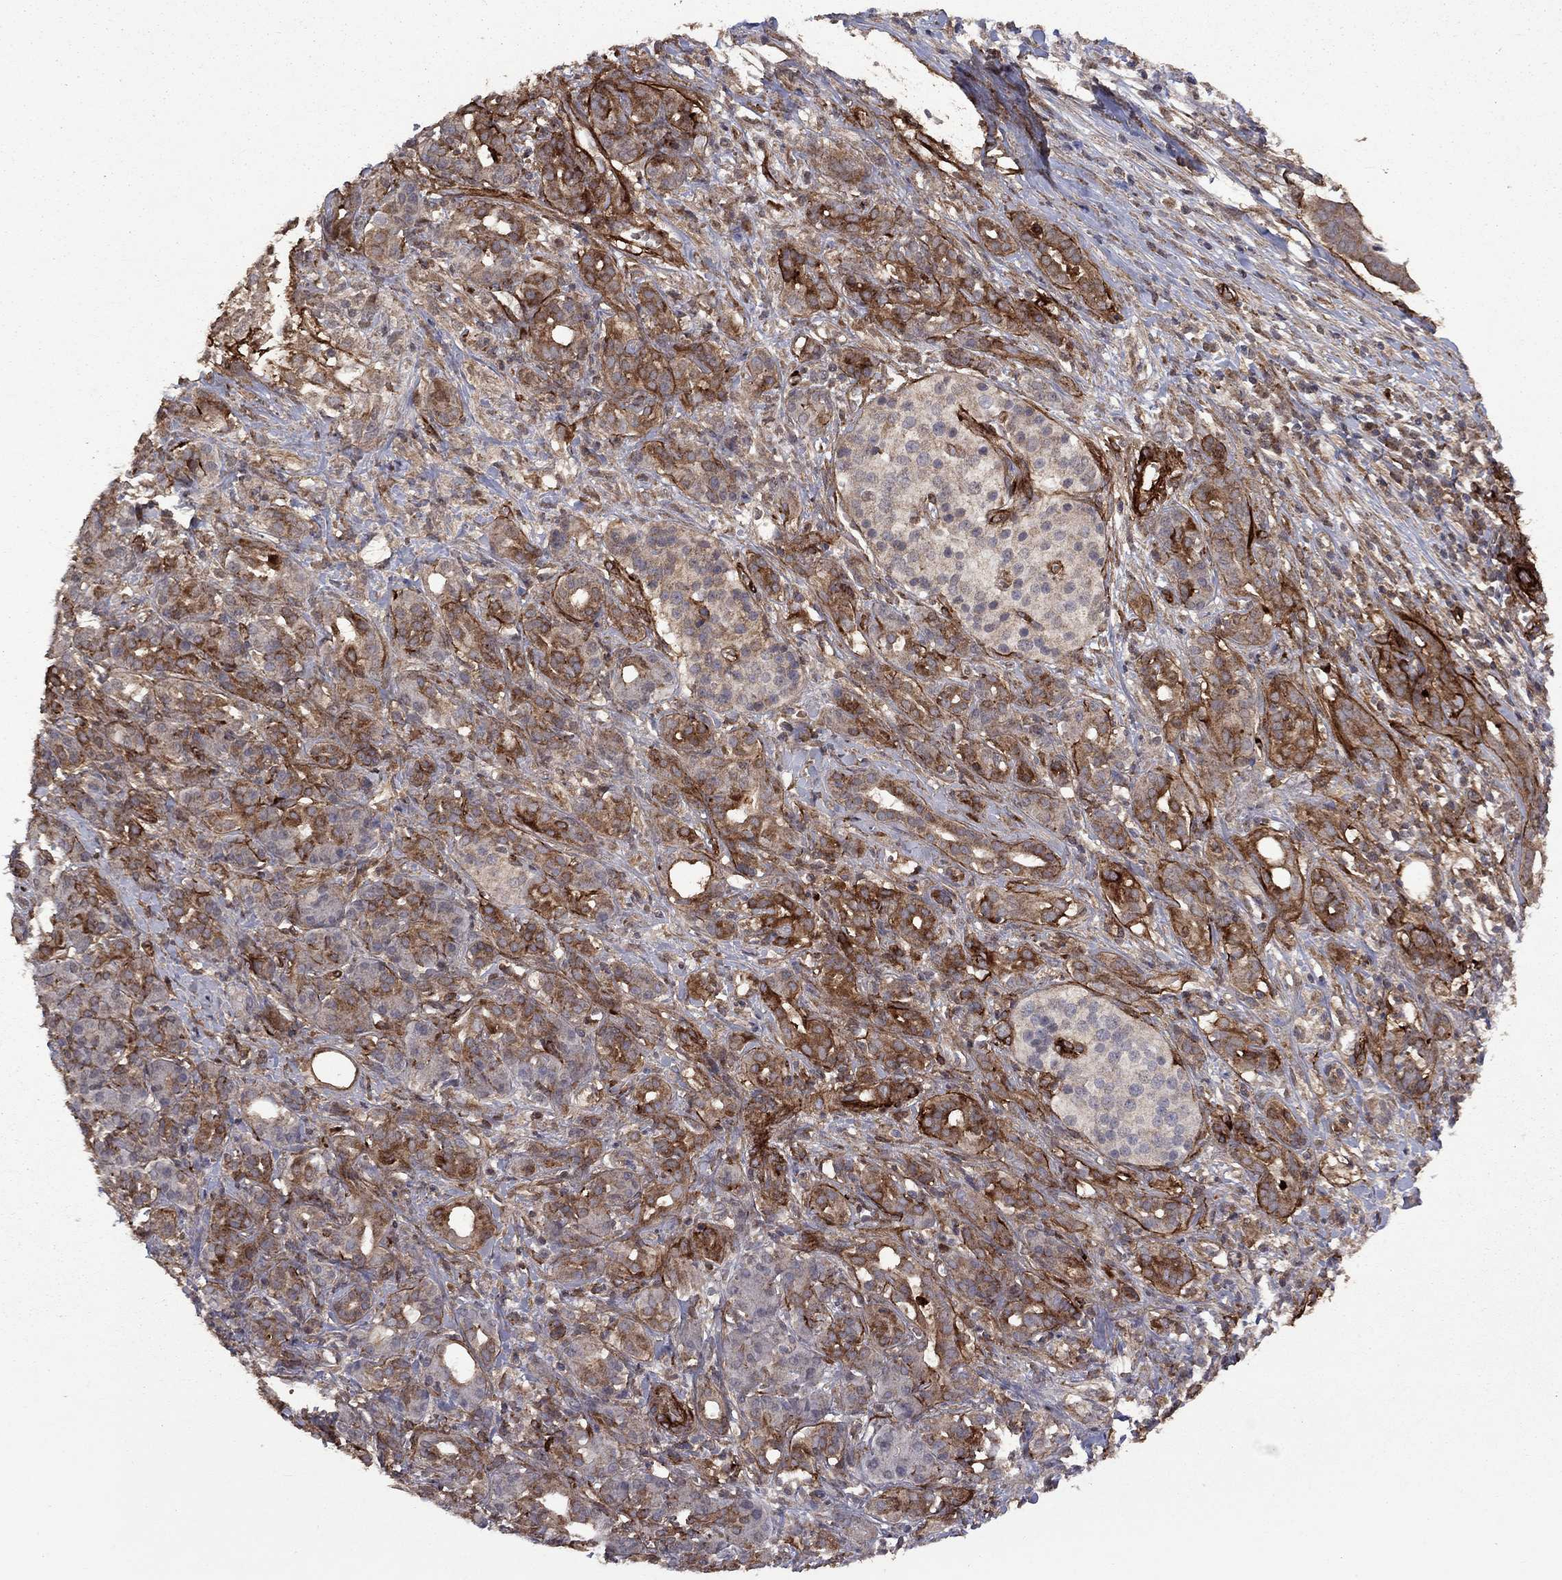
{"staining": {"intensity": "moderate", "quantity": ">75%", "location": "cytoplasmic/membranous"}, "tissue": "pancreatic cancer", "cell_type": "Tumor cells", "image_type": "cancer", "snomed": [{"axis": "morphology", "description": "Adenocarcinoma, NOS"}, {"axis": "topography", "description": "Pancreas"}], "caption": "Approximately >75% of tumor cells in pancreatic cancer reveal moderate cytoplasmic/membranous protein expression as visualized by brown immunohistochemical staining.", "gene": "COL18A1", "patient": {"sex": "male", "age": 61}}